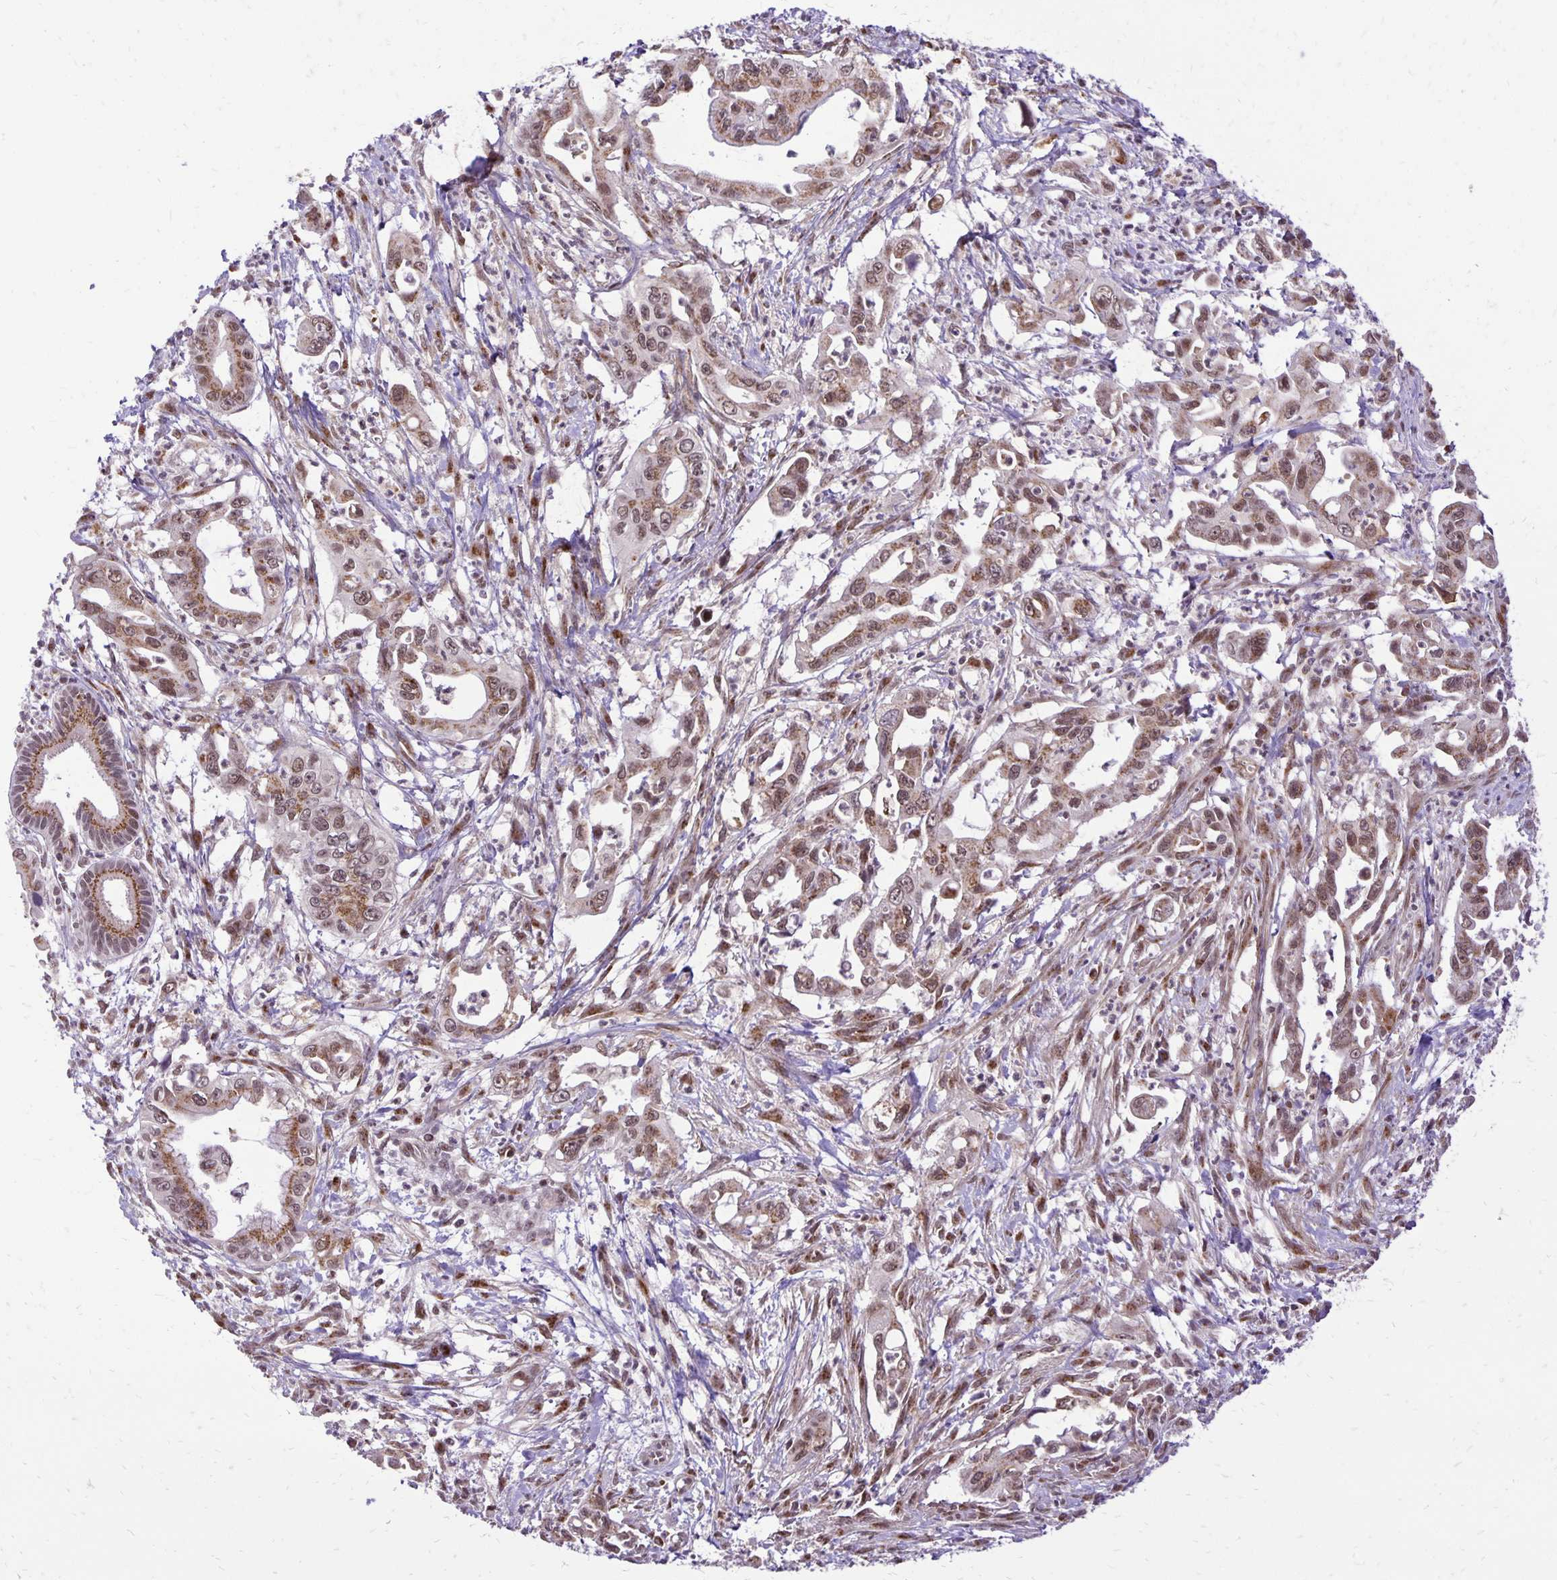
{"staining": {"intensity": "moderate", "quantity": ">75%", "location": "cytoplasmic/membranous,nuclear"}, "tissue": "pancreatic cancer", "cell_type": "Tumor cells", "image_type": "cancer", "snomed": [{"axis": "morphology", "description": "Adenocarcinoma, NOS"}, {"axis": "topography", "description": "Pancreas"}], "caption": "Moderate cytoplasmic/membranous and nuclear staining is seen in about >75% of tumor cells in pancreatic adenocarcinoma. The protein of interest is stained brown, and the nuclei are stained in blue (DAB IHC with brightfield microscopy, high magnification).", "gene": "GOLGA5", "patient": {"sex": "male", "age": 61}}